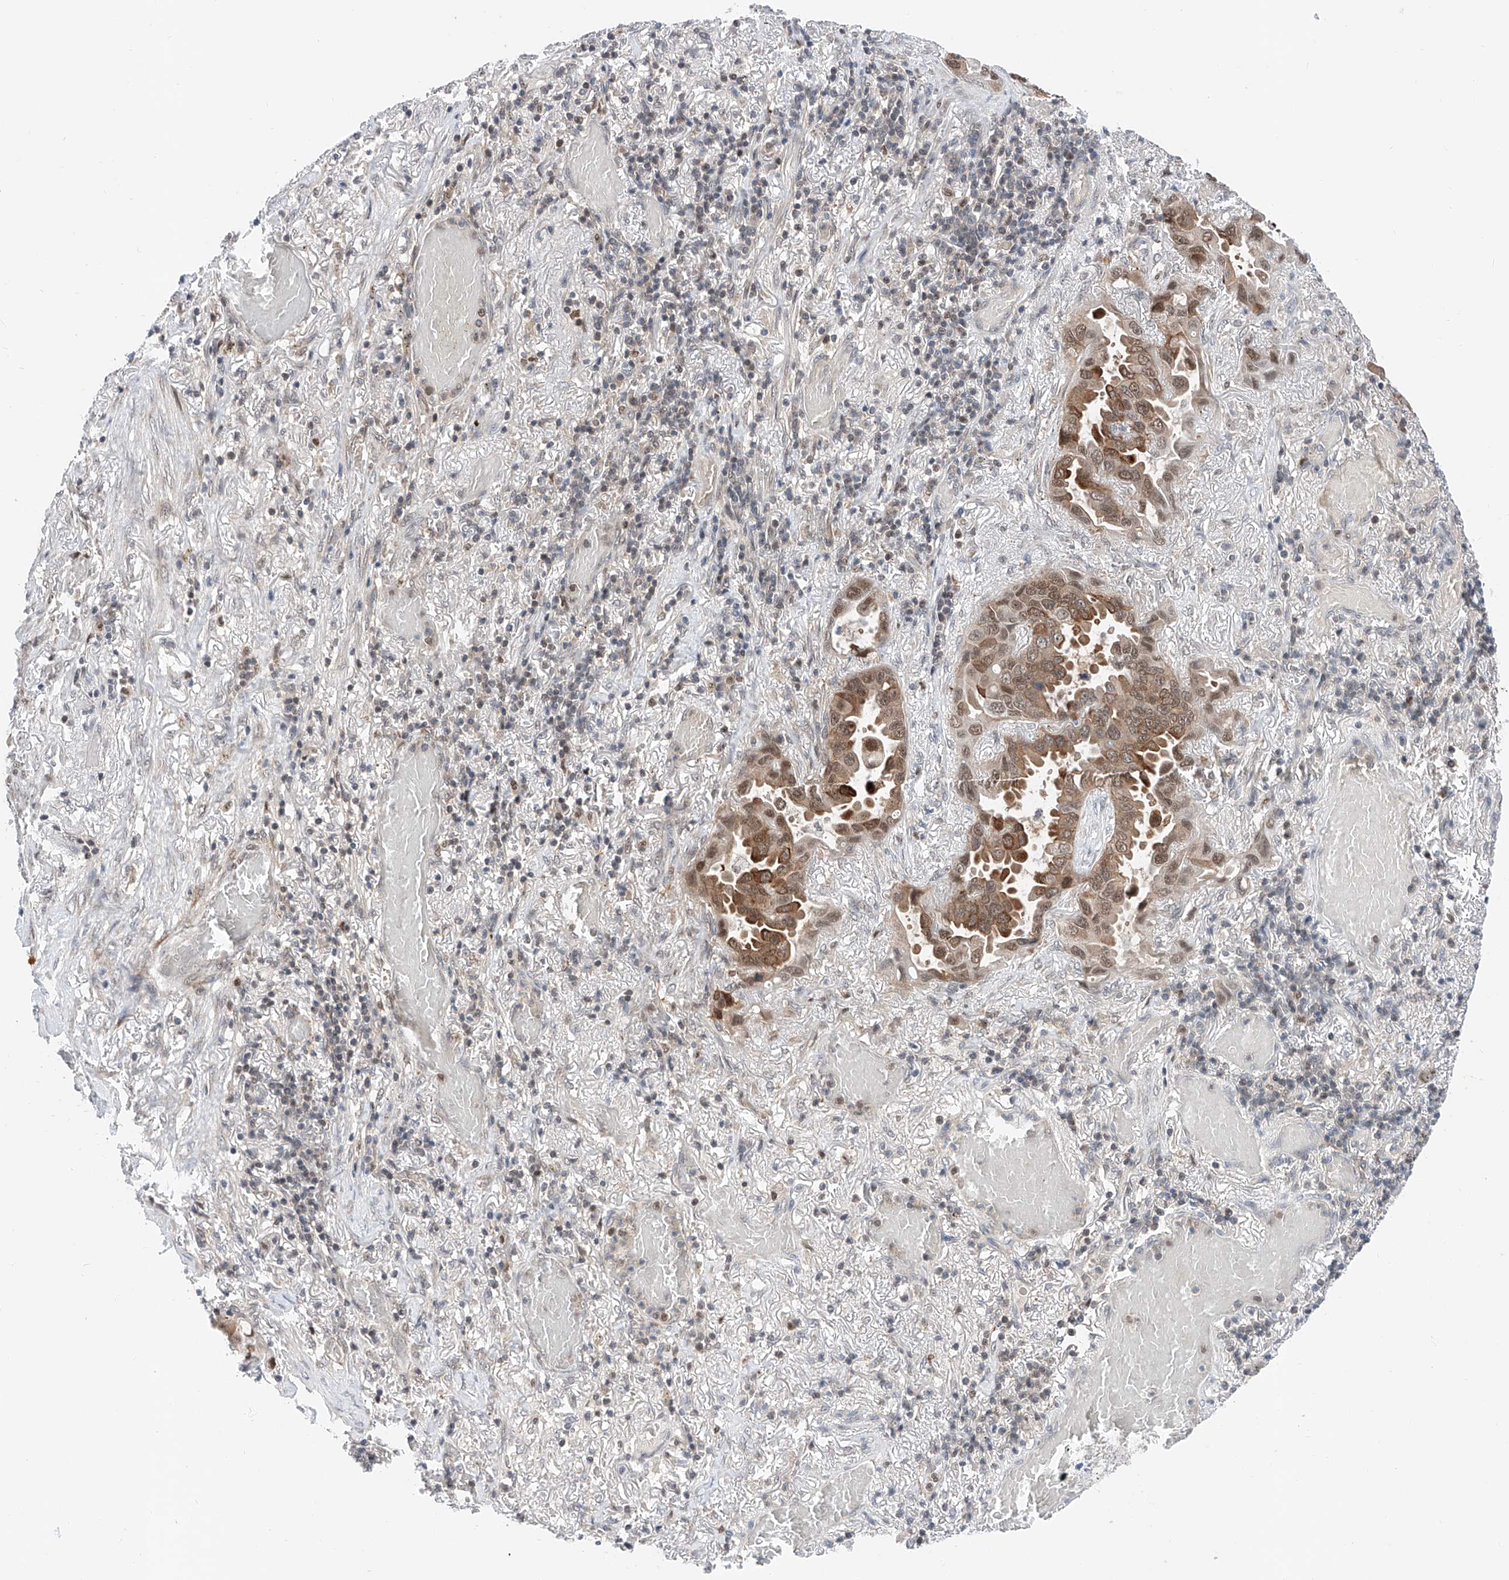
{"staining": {"intensity": "moderate", "quantity": "<25%", "location": "cytoplasmic/membranous,nuclear"}, "tissue": "lung cancer", "cell_type": "Tumor cells", "image_type": "cancer", "snomed": [{"axis": "morphology", "description": "Adenocarcinoma, NOS"}, {"axis": "topography", "description": "Lung"}], "caption": "Approximately <25% of tumor cells in lung cancer (adenocarcinoma) demonstrate moderate cytoplasmic/membranous and nuclear protein positivity as visualized by brown immunohistochemical staining.", "gene": "SNRNP200", "patient": {"sex": "male", "age": 64}}